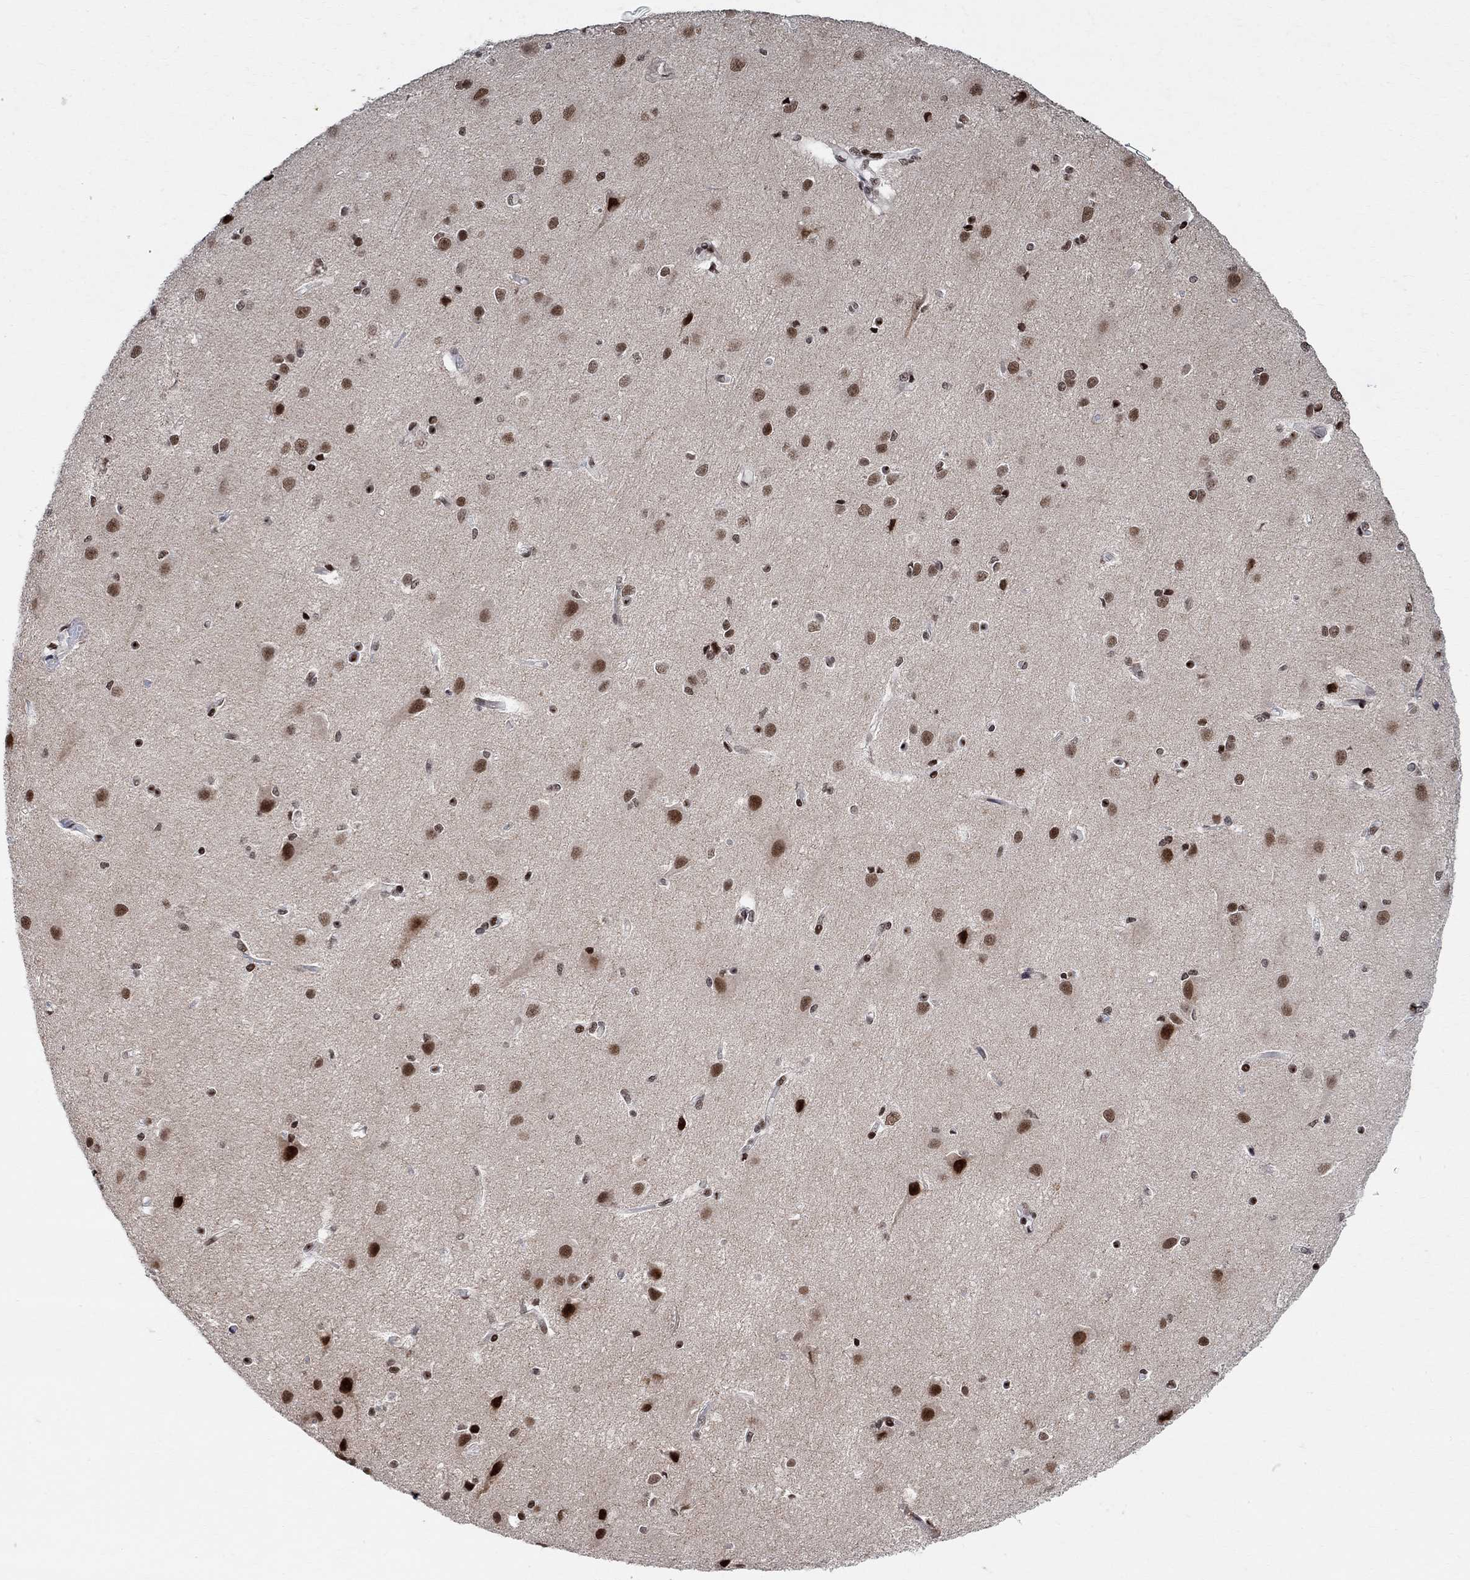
{"staining": {"intensity": "strong", "quantity": ">75%", "location": "nuclear"}, "tissue": "cerebral cortex", "cell_type": "Endothelial cells", "image_type": "normal", "snomed": [{"axis": "morphology", "description": "Normal tissue, NOS"}, {"axis": "topography", "description": "Cerebral cortex"}], "caption": "Immunohistochemical staining of benign cerebral cortex demonstrates high levels of strong nuclear staining in approximately >75% of endothelial cells. (Brightfield microscopy of DAB IHC at high magnification).", "gene": "E4F1", "patient": {"sex": "male", "age": 37}}